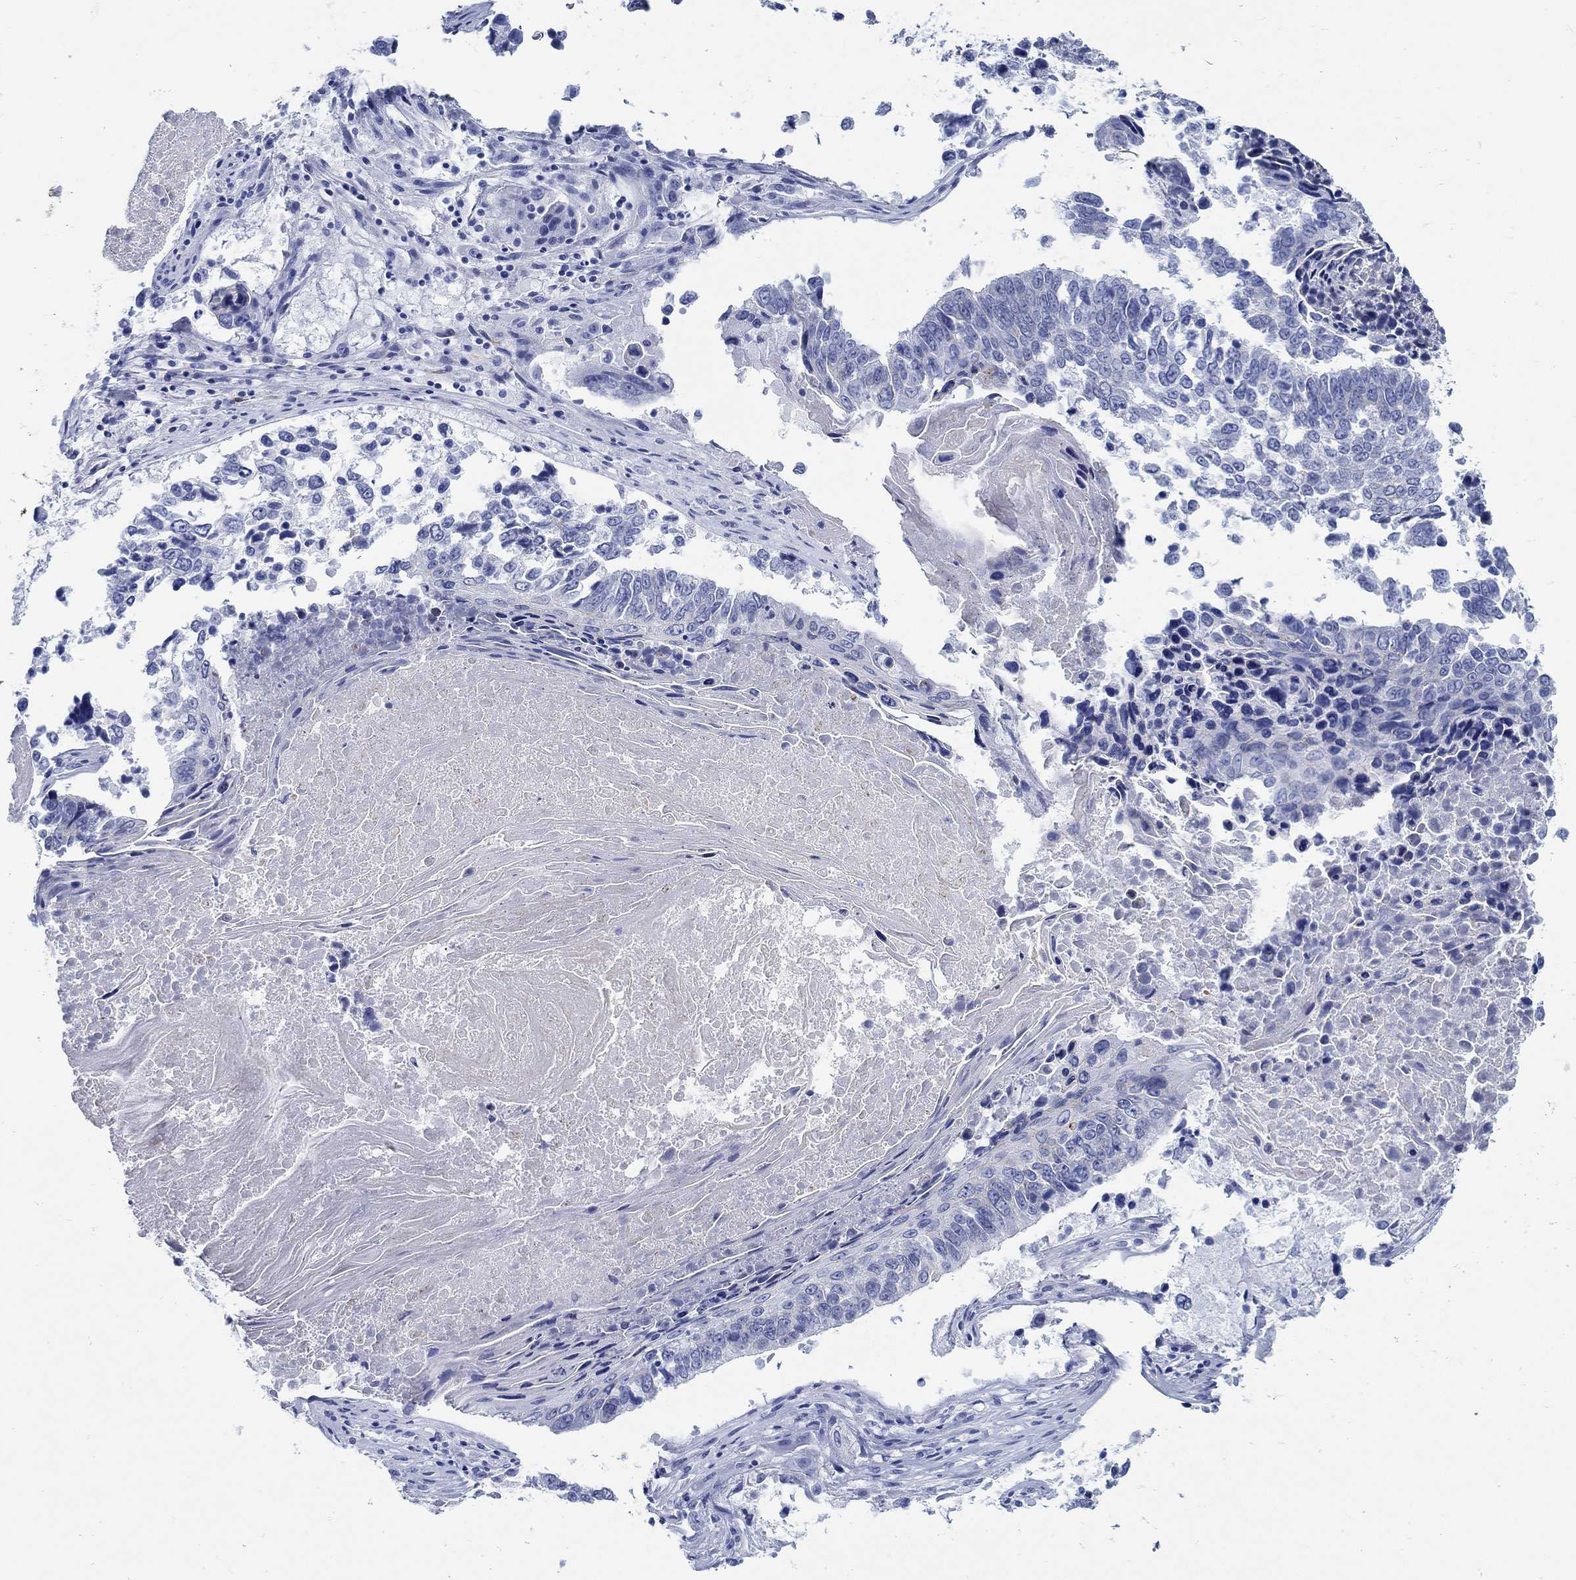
{"staining": {"intensity": "negative", "quantity": "none", "location": "none"}, "tissue": "lung cancer", "cell_type": "Tumor cells", "image_type": "cancer", "snomed": [{"axis": "morphology", "description": "Squamous cell carcinoma, NOS"}, {"axis": "topography", "description": "Lung"}], "caption": "A photomicrograph of human lung cancer (squamous cell carcinoma) is negative for staining in tumor cells. Brightfield microscopy of immunohistochemistry stained with DAB (brown) and hematoxylin (blue), captured at high magnification.", "gene": "RD3L", "patient": {"sex": "male", "age": 73}}